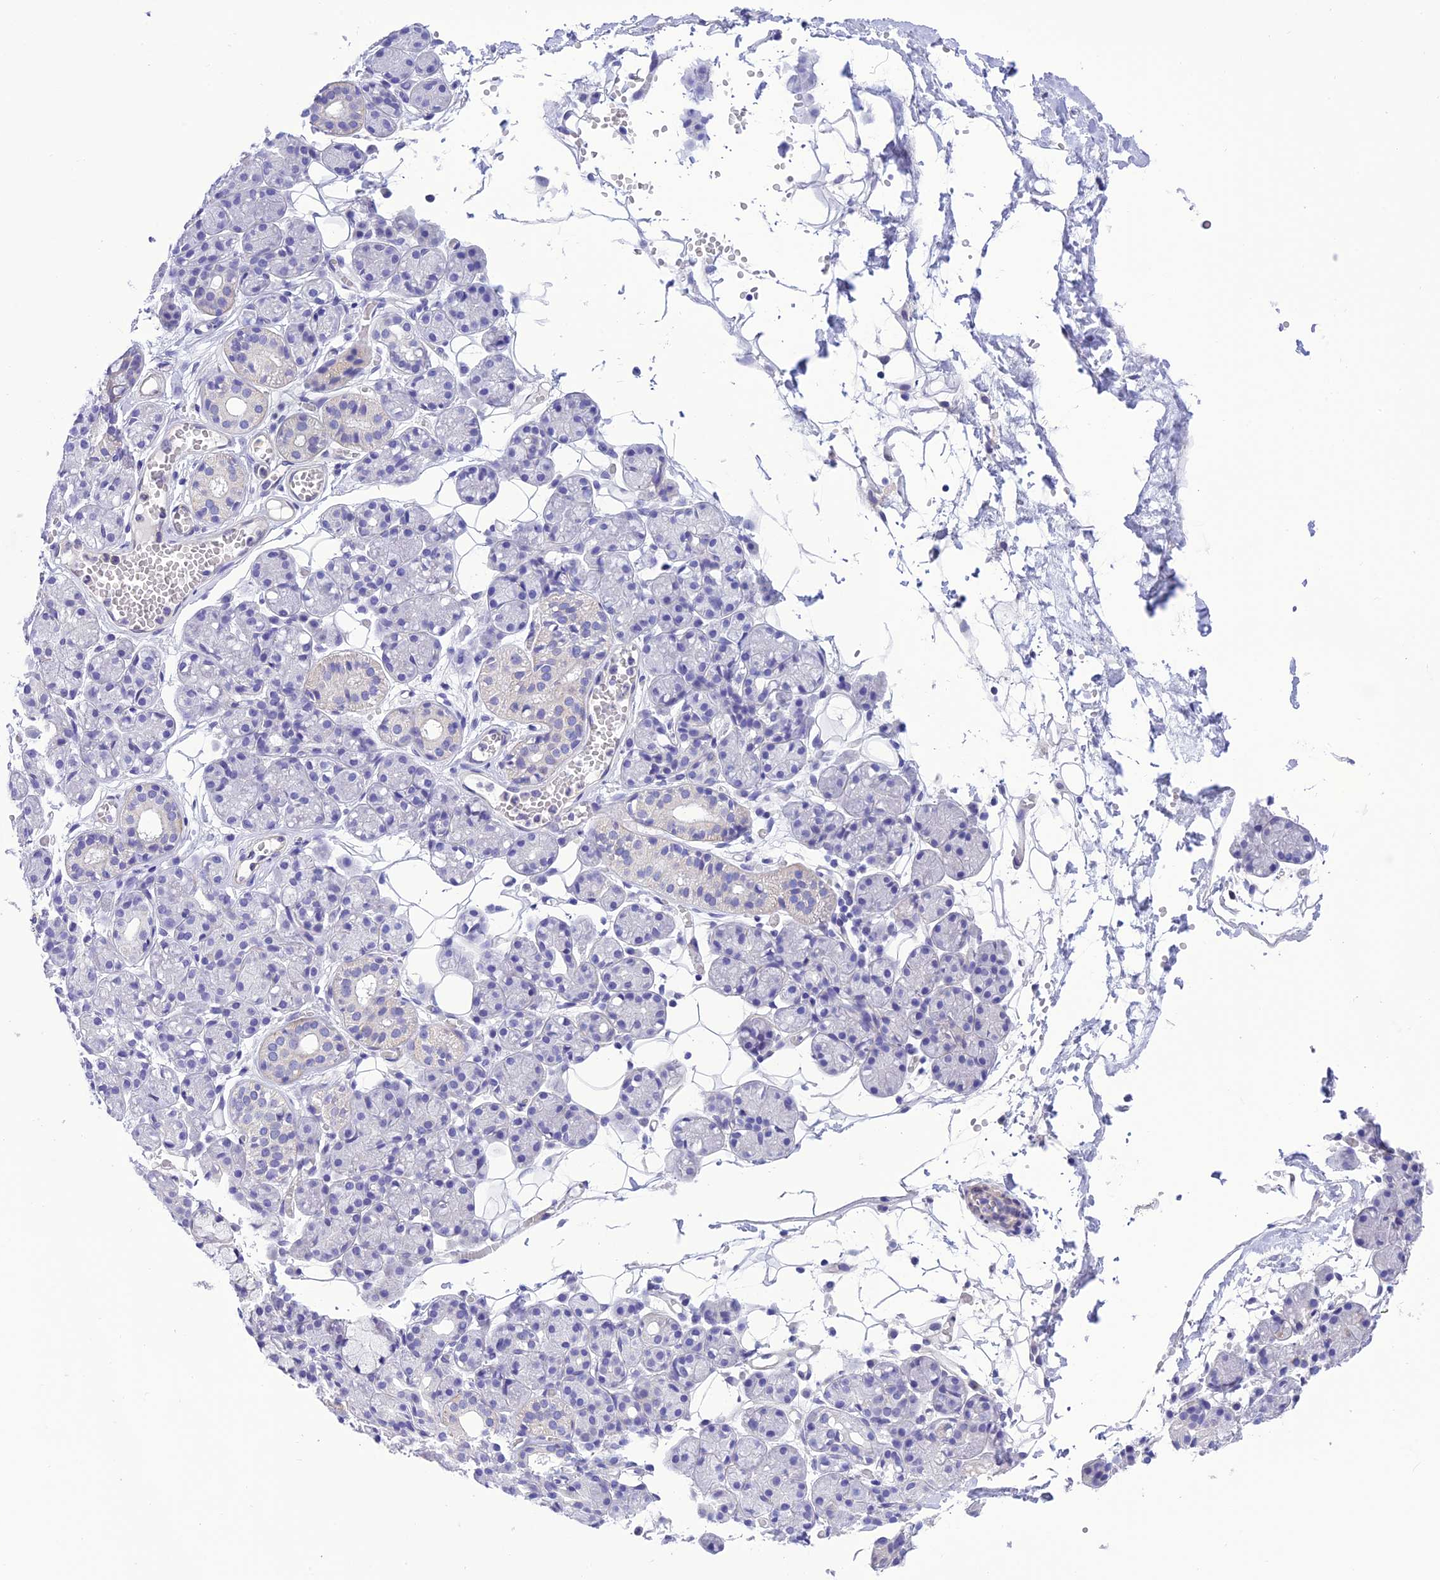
{"staining": {"intensity": "negative", "quantity": "none", "location": "none"}, "tissue": "salivary gland", "cell_type": "Glandular cells", "image_type": "normal", "snomed": [{"axis": "morphology", "description": "Normal tissue, NOS"}, {"axis": "topography", "description": "Salivary gland"}], "caption": "This photomicrograph is of normal salivary gland stained with IHC to label a protein in brown with the nuclei are counter-stained blue. There is no positivity in glandular cells. (Stains: DAB immunohistochemistry (IHC) with hematoxylin counter stain, Microscopy: brightfield microscopy at high magnification).", "gene": "C17orf67", "patient": {"sex": "male", "age": 63}}